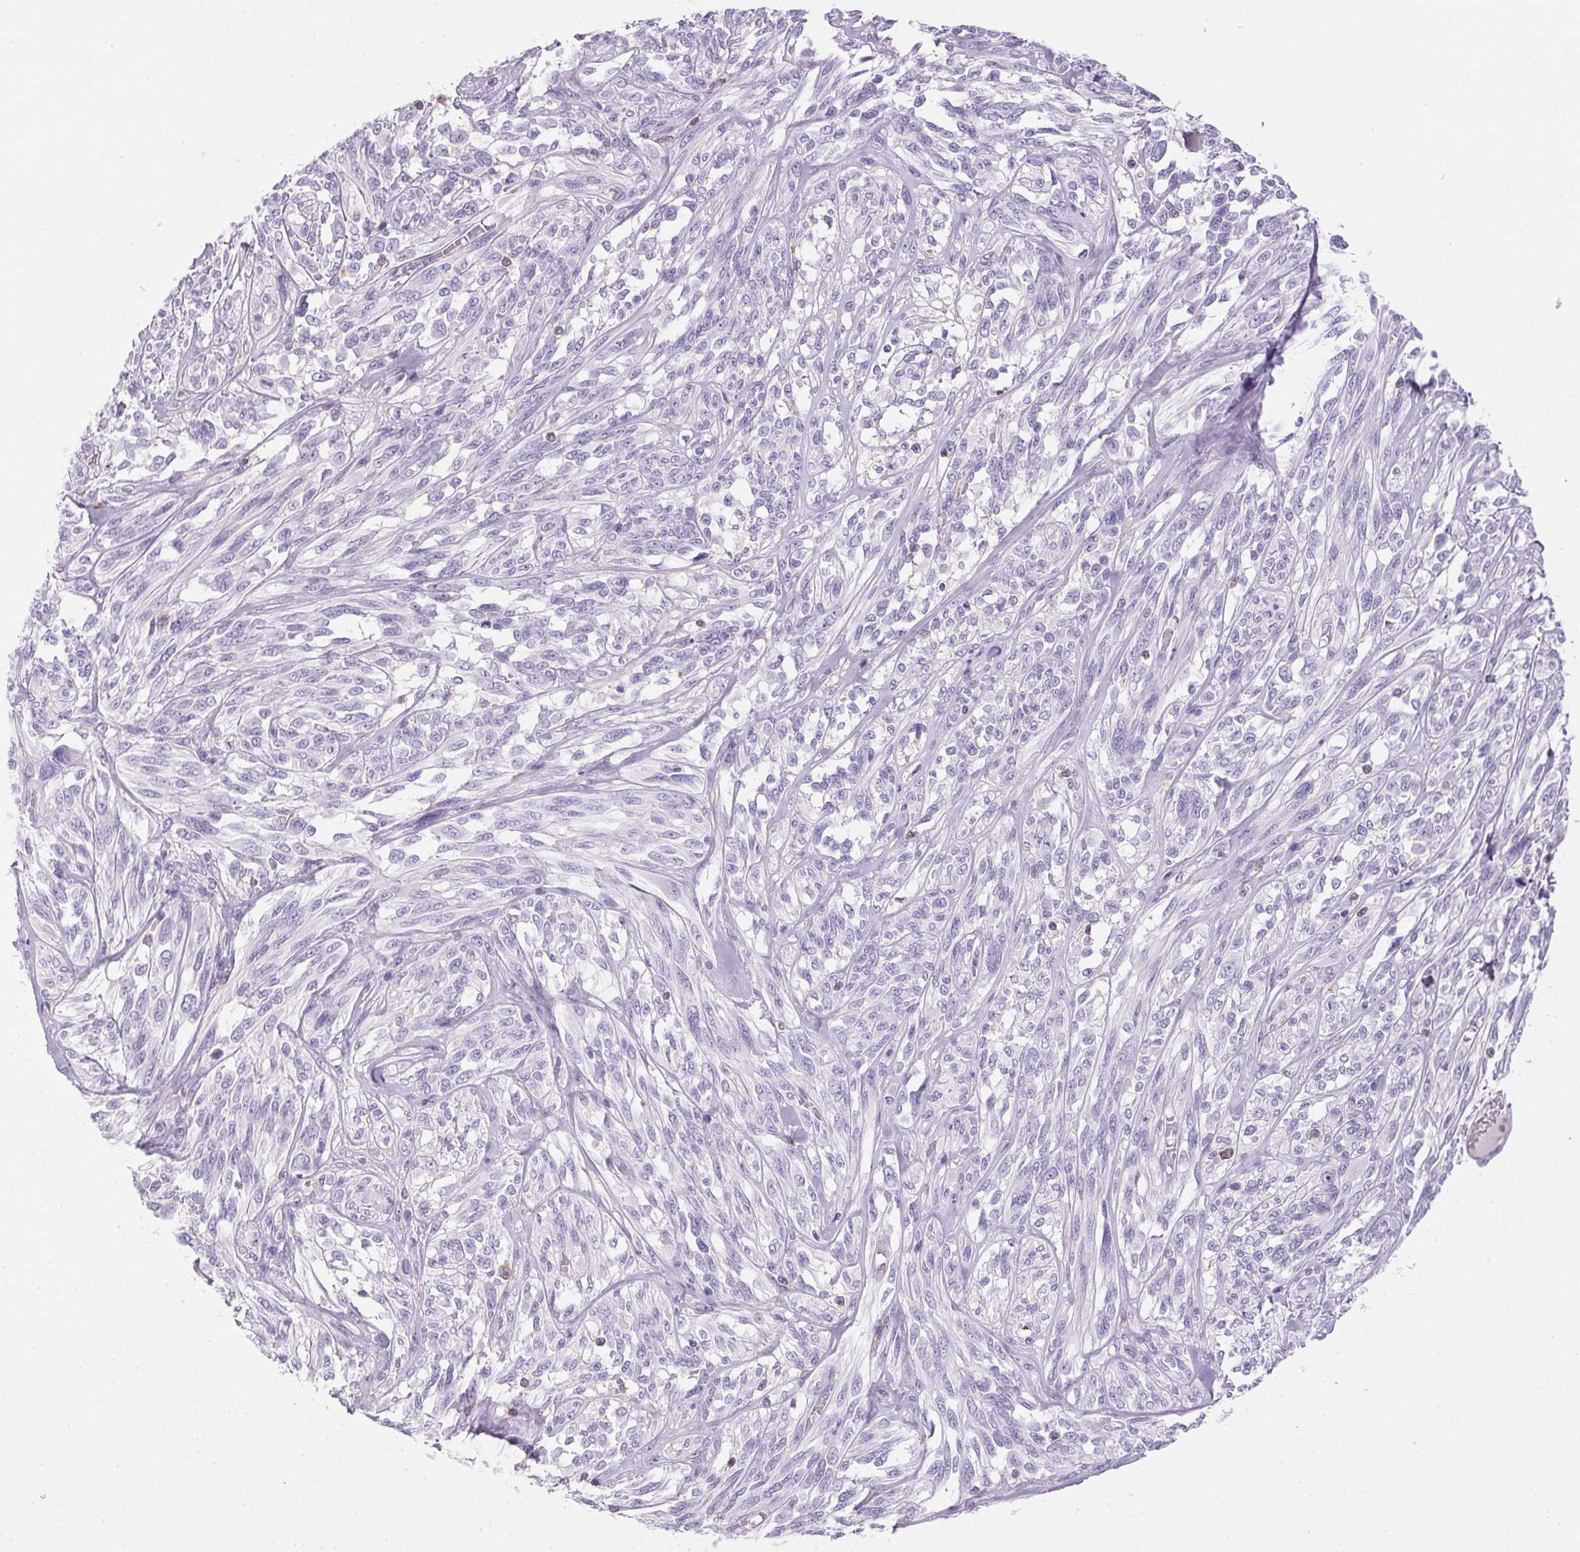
{"staining": {"intensity": "negative", "quantity": "none", "location": "none"}, "tissue": "melanoma", "cell_type": "Tumor cells", "image_type": "cancer", "snomed": [{"axis": "morphology", "description": "Malignant melanoma, NOS"}, {"axis": "topography", "description": "Skin"}], "caption": "Immunohistochemistry (IHC) micrograph of neoplastic tissue: human melanoma stained with DAB (3,3'-diaminobenzidine) displays no significant protein positivity in tumor cells. The staining was performed using DAB to visualize the protein expression in brown, while the nuclei were stained in blue with hematoxylin (Magnification: 20x).", "gene": "S100A2", "patient": {"sex": "female", "age": 91}}